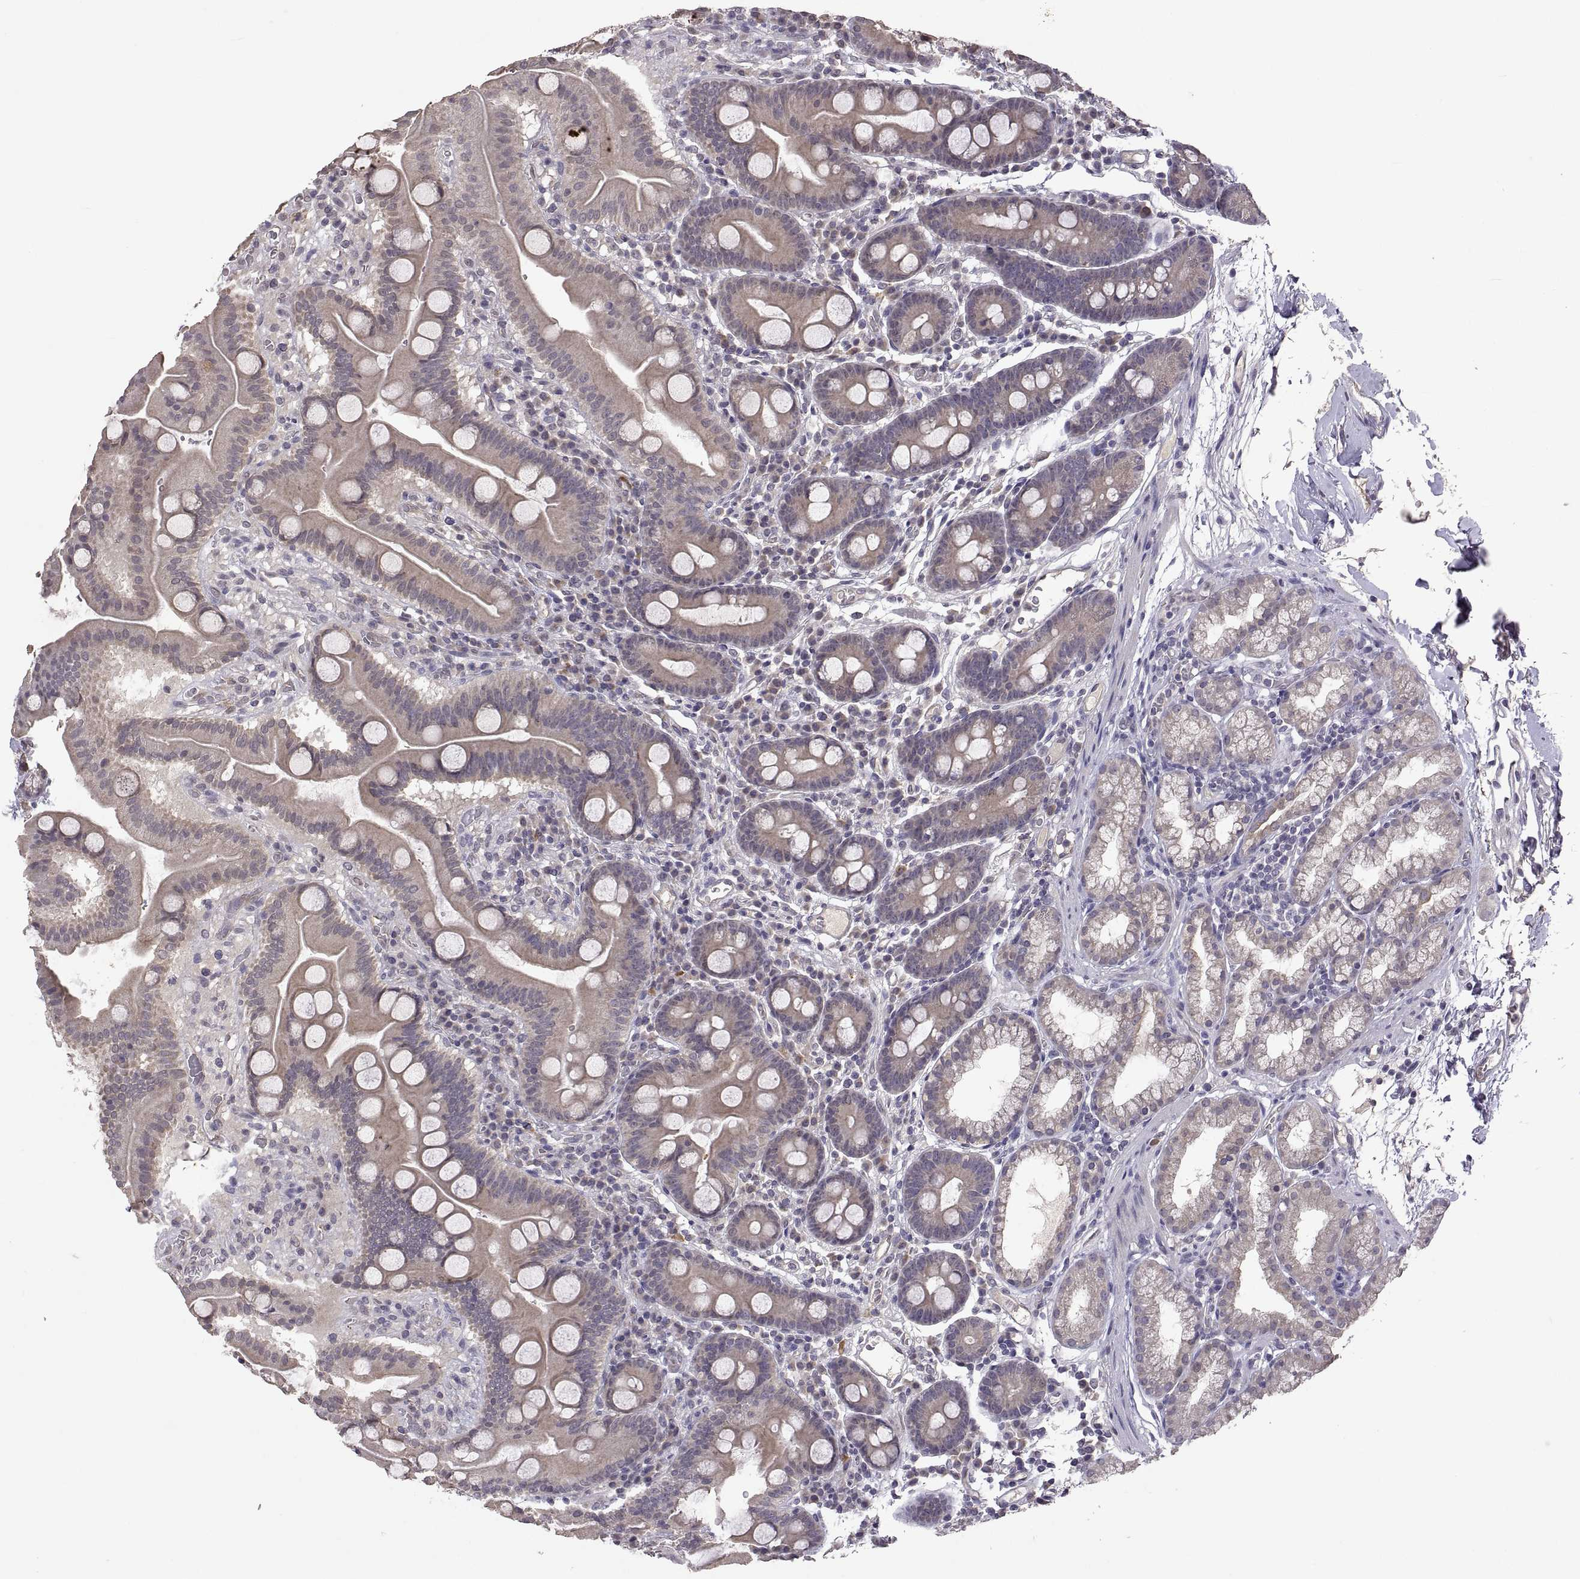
{"staining": {"intensity": "weak", "quantity": "25%-75%", "location": "cytoplasmic/membranous"}, "tissue": "duodenum", "cell_type": "Glandular cells", "image_type": "normal", "snomed": [{"axis": "morphology", "description": "Normal tissue, NOS"}, {"axis": "topography", "description": "Duodenum"}], "caption": "An immunohistochemistry (IHC) photomicrograph of normal tissue is shown. Protein staining in brown highlights weak cytoplasmic/membranous positivity in duodenum within glandular cells.", "gene": "LAMA1", "patient": {"sex": "male", "age": 59}}